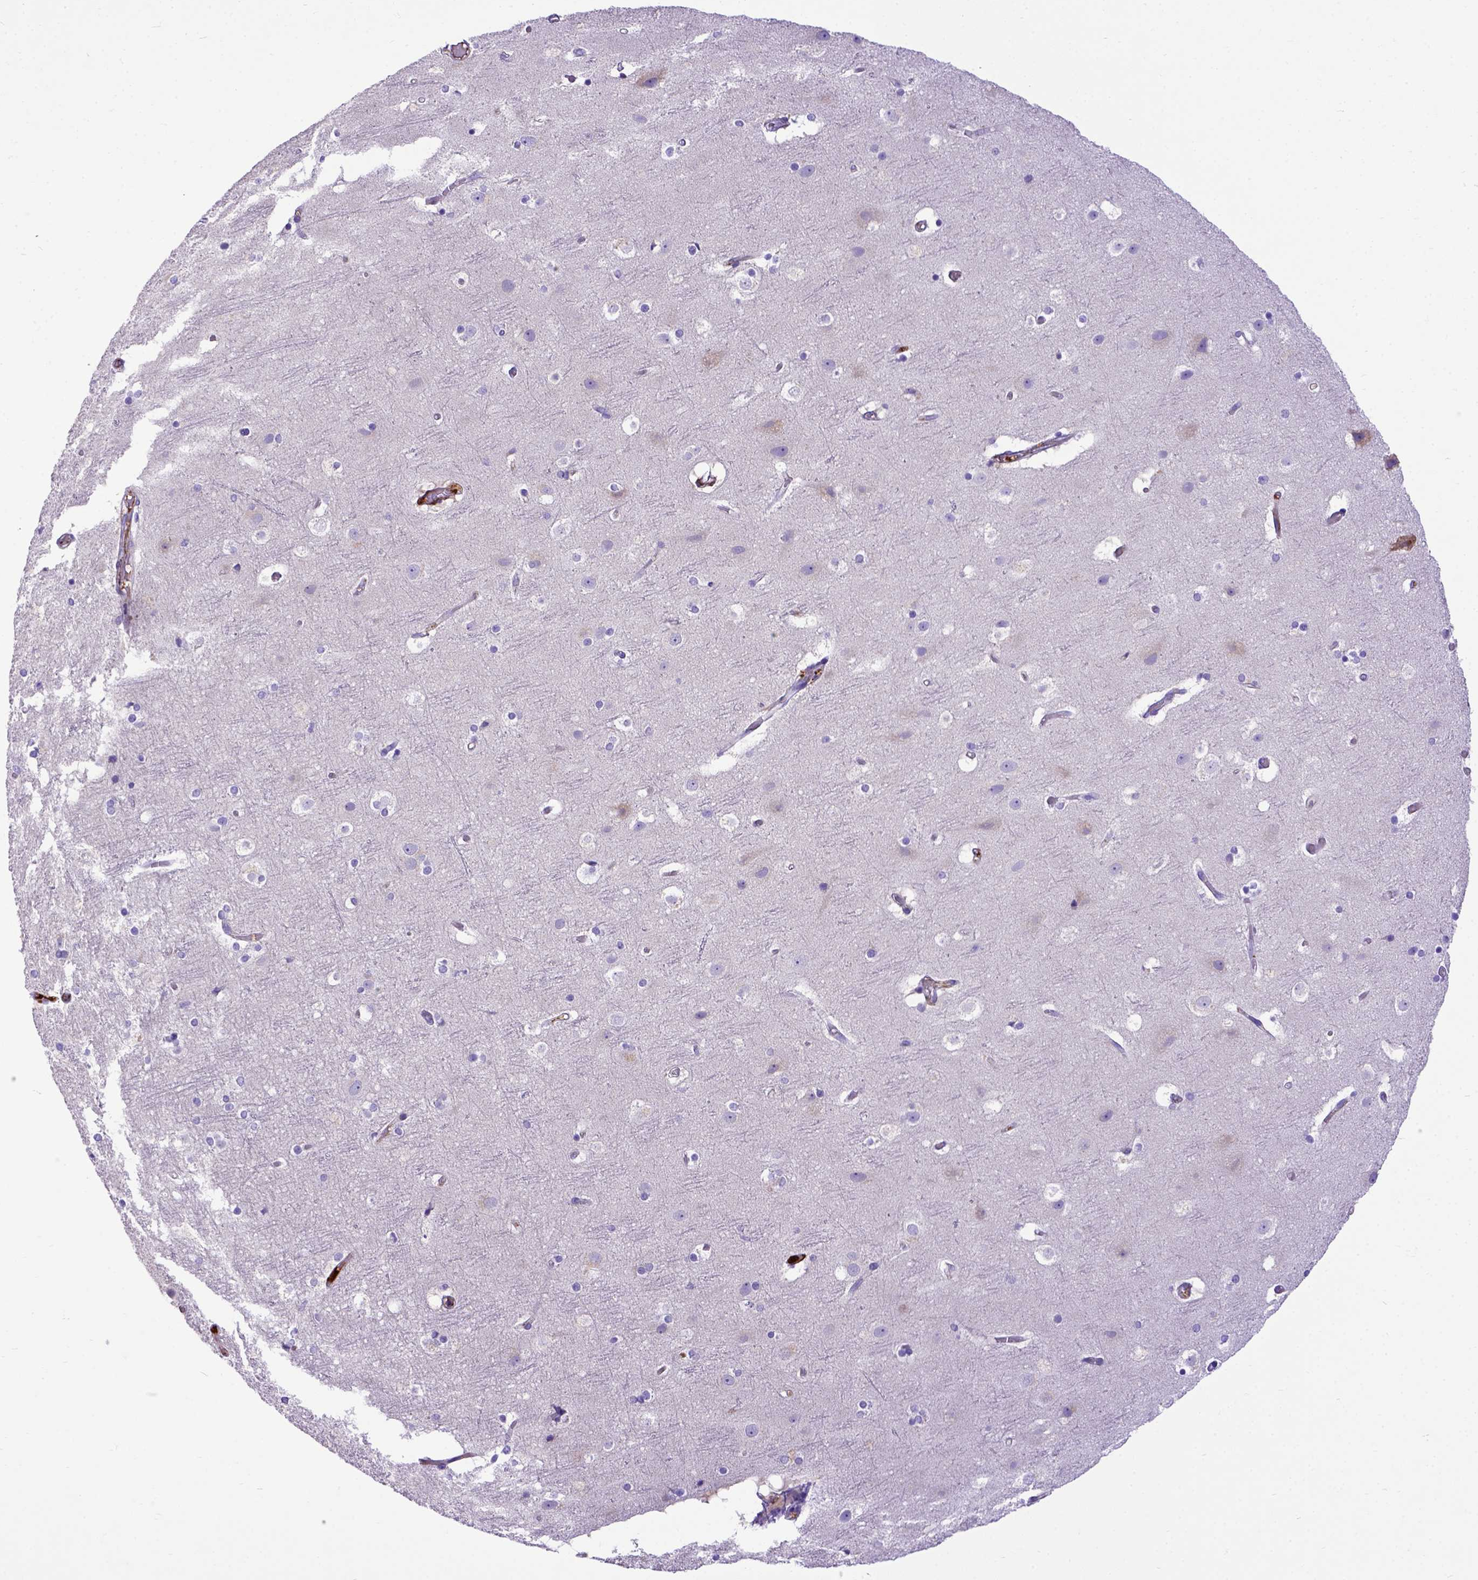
{"staining": {"intensity": "negative", "quantity": "none", "location": "none"}, "tissue": "cerebral cortex", "cell_type": "Endothelial cells", "image_type": "normal", "snomed": [{"axis": "morphology", "description": "Normal tissue, NOS"}, {"axis": "topography", "description": "Cerebral cortex"}], "caption": "This image is of normal cerebral cortex stained with IHC to label a protein in brown with the nuclei are counter-stained blue. There is no expression in endothelial cells.", "gene": "CFAP300", "patient": {"sex": "female", "age": 52}}